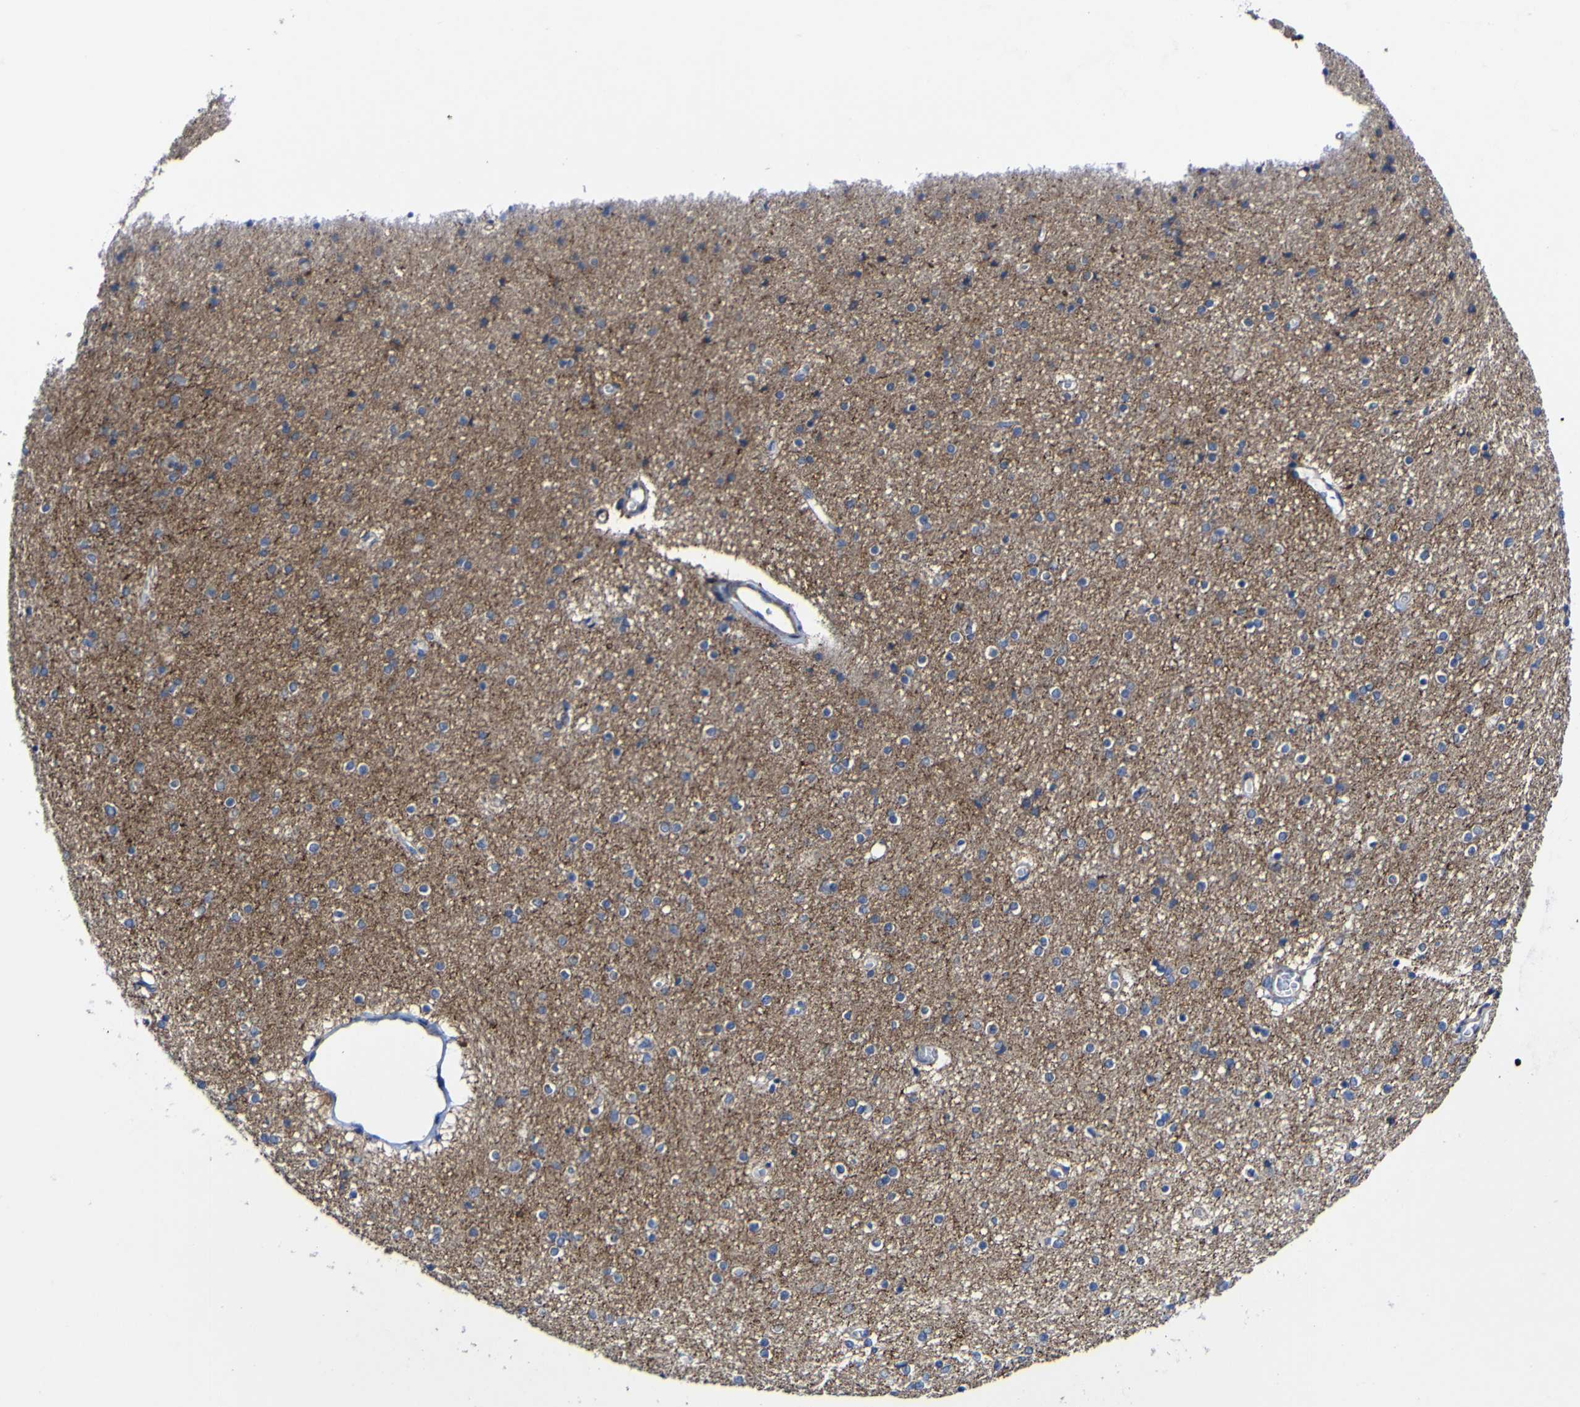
{"staining": {"intensity": "negative", "quantity": "none", "location": "none"}, "tissue": "caudate", "cell_type": "Glial cells", "image_type": "normal", "snomed": [{"axis": "morphology", "description": "Normal tissue, NOS"}, {"axis": "topography", "description": "Lateral ventricle wall"}], "caption": "A high-resolution image shows IHC staining of benign caudate, which reveals no significant staining in glial cells.", "gene": "CCDC90B", "patient": {"sex": "female", "age": 54}}